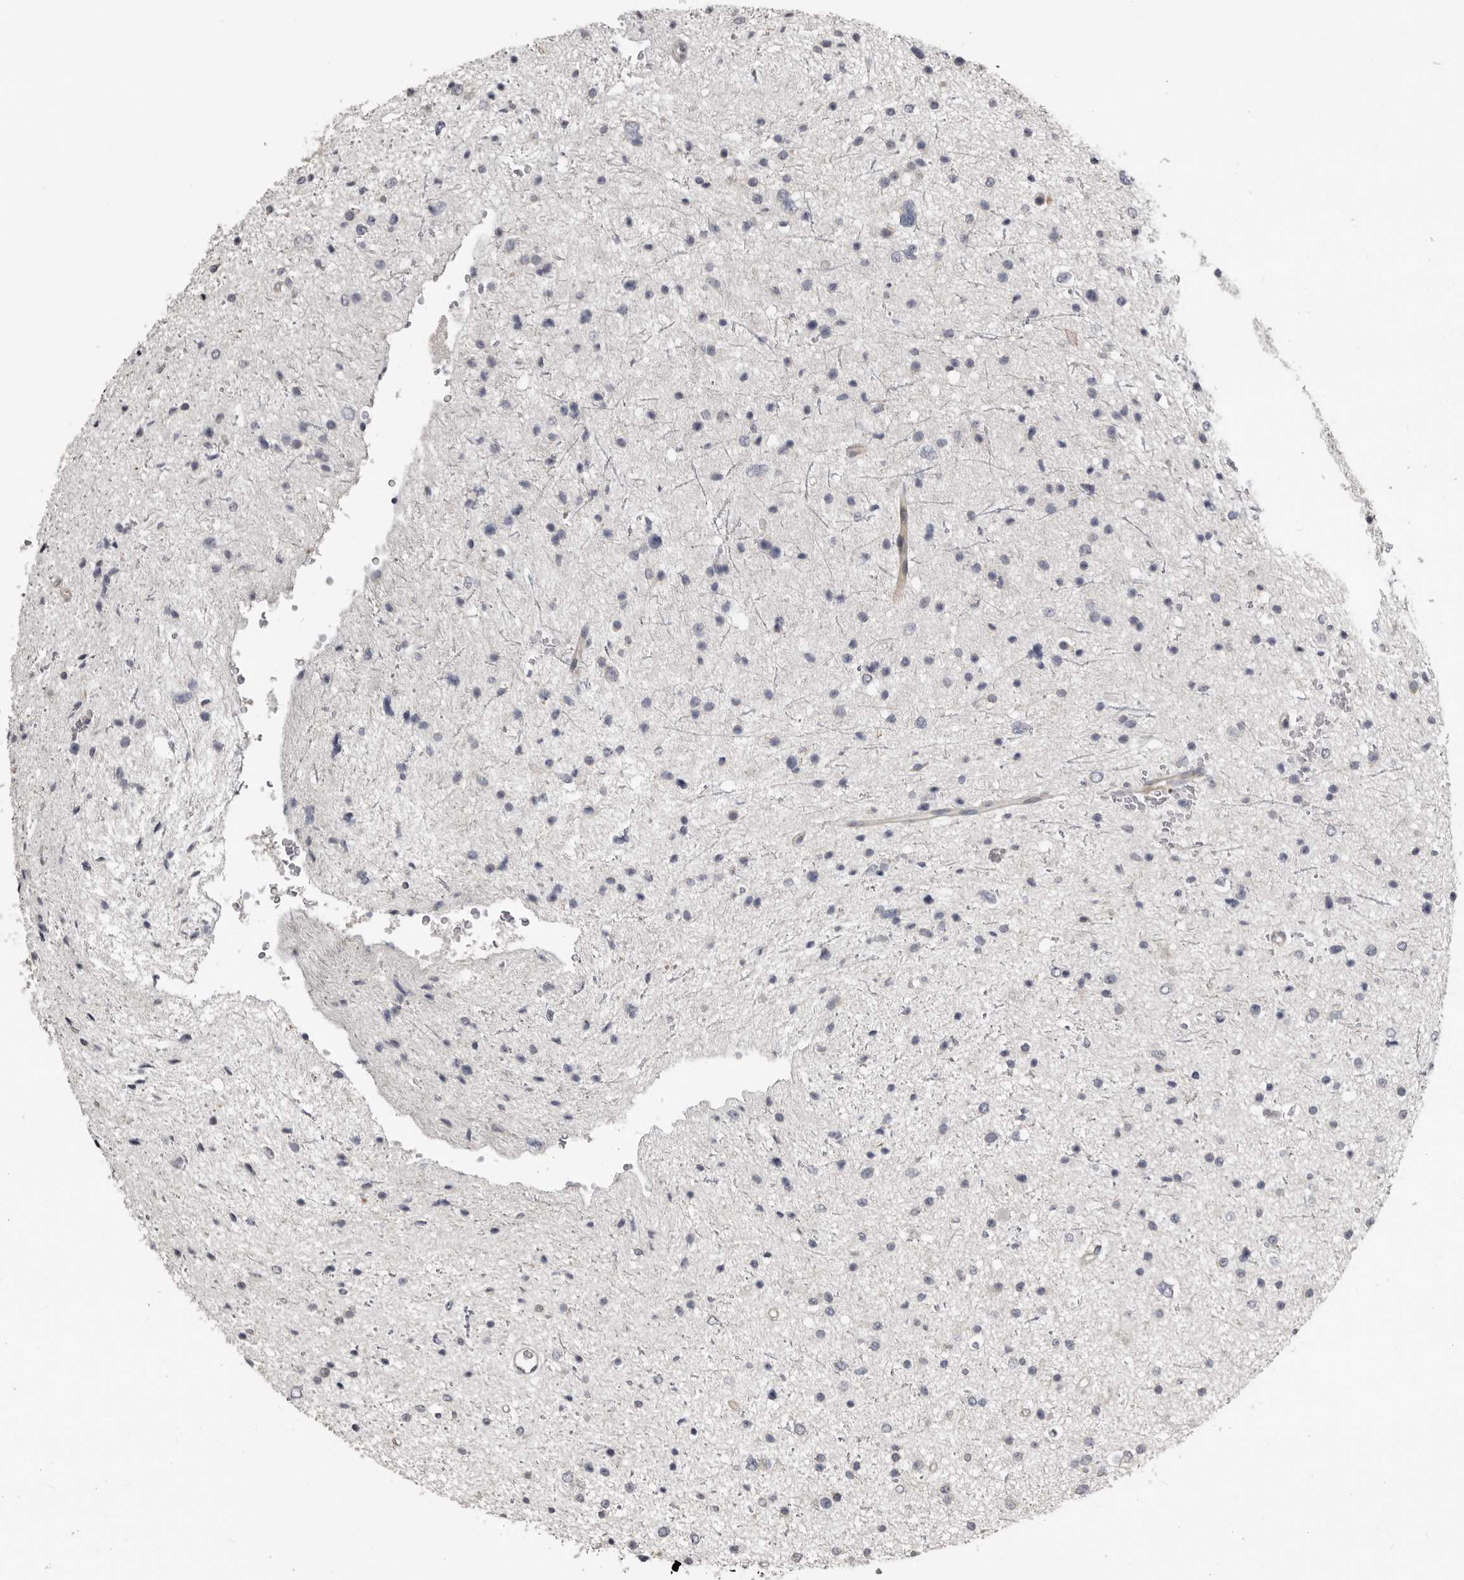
{"staining": {"intensity": "negative", "quantity": "none", "location": "none"}, "tissue": "glioma", "cell_type": "Tumor cells", "image_type": "cancer", "snomed": [{"axis": "morphology", "description": "Glioma, malignant, Low grade"}, {"axis": "topography", "description": "Brain"}], "caption": "The immunohistochemistry (IHC) photomicrograph has no significant staining in tumor cells of low-grade glioma (malignant) tissue. (Stains: DAB immunohistochemistry (IHC) with hematoxylin counter stain, Microscopy: brightfield microscopy at high magnification).", "gene": "KCNJ8", "patient": {"sex": "female", "age": 37}}